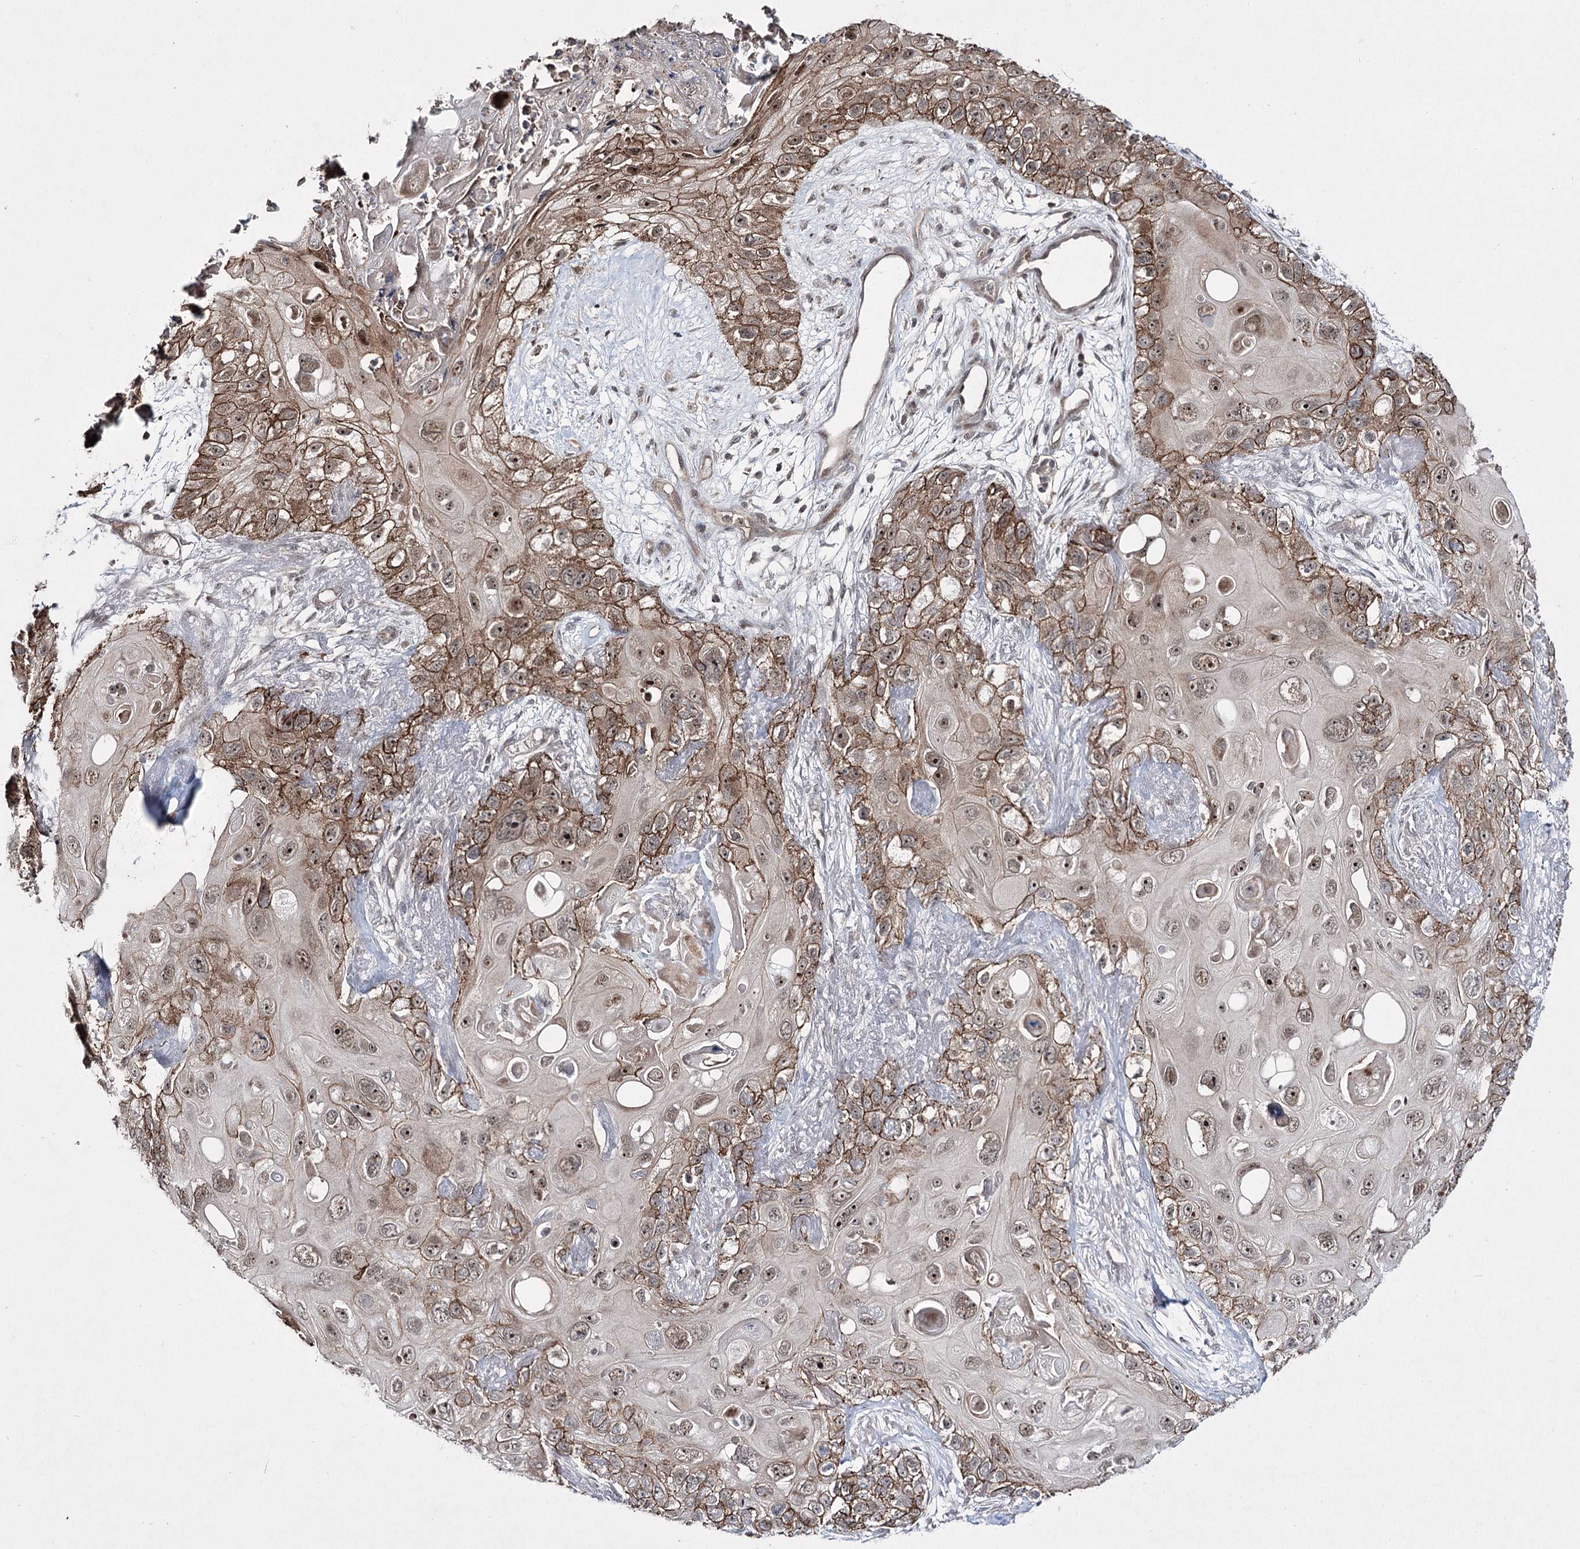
{"staining": {"intensity": "moderate", "quantity": ">75%", "location": "cytoplasmic/membranous,nuclear"}, "tissue": "skin cancer", "cell_type": "Tumor cells", "image_type": "cancer", "snomed": [{"axis": "morphology", "description": "Normal tissue, NOS"}, {"axis": "morphology", "description": "Squamous cell carcinoma, NOS"}, {"axis": "topography", "description": "Skin"}], "caption": "Human skin cancer (squamous cell carcinoma) stained for a protein (brown) displays moderate cytoplasmic/membranous and nuclear positive positivity in about >75% of tumor cells.", "gene": "HOXC11", "patient": {"sex": "male", "age": 72}}